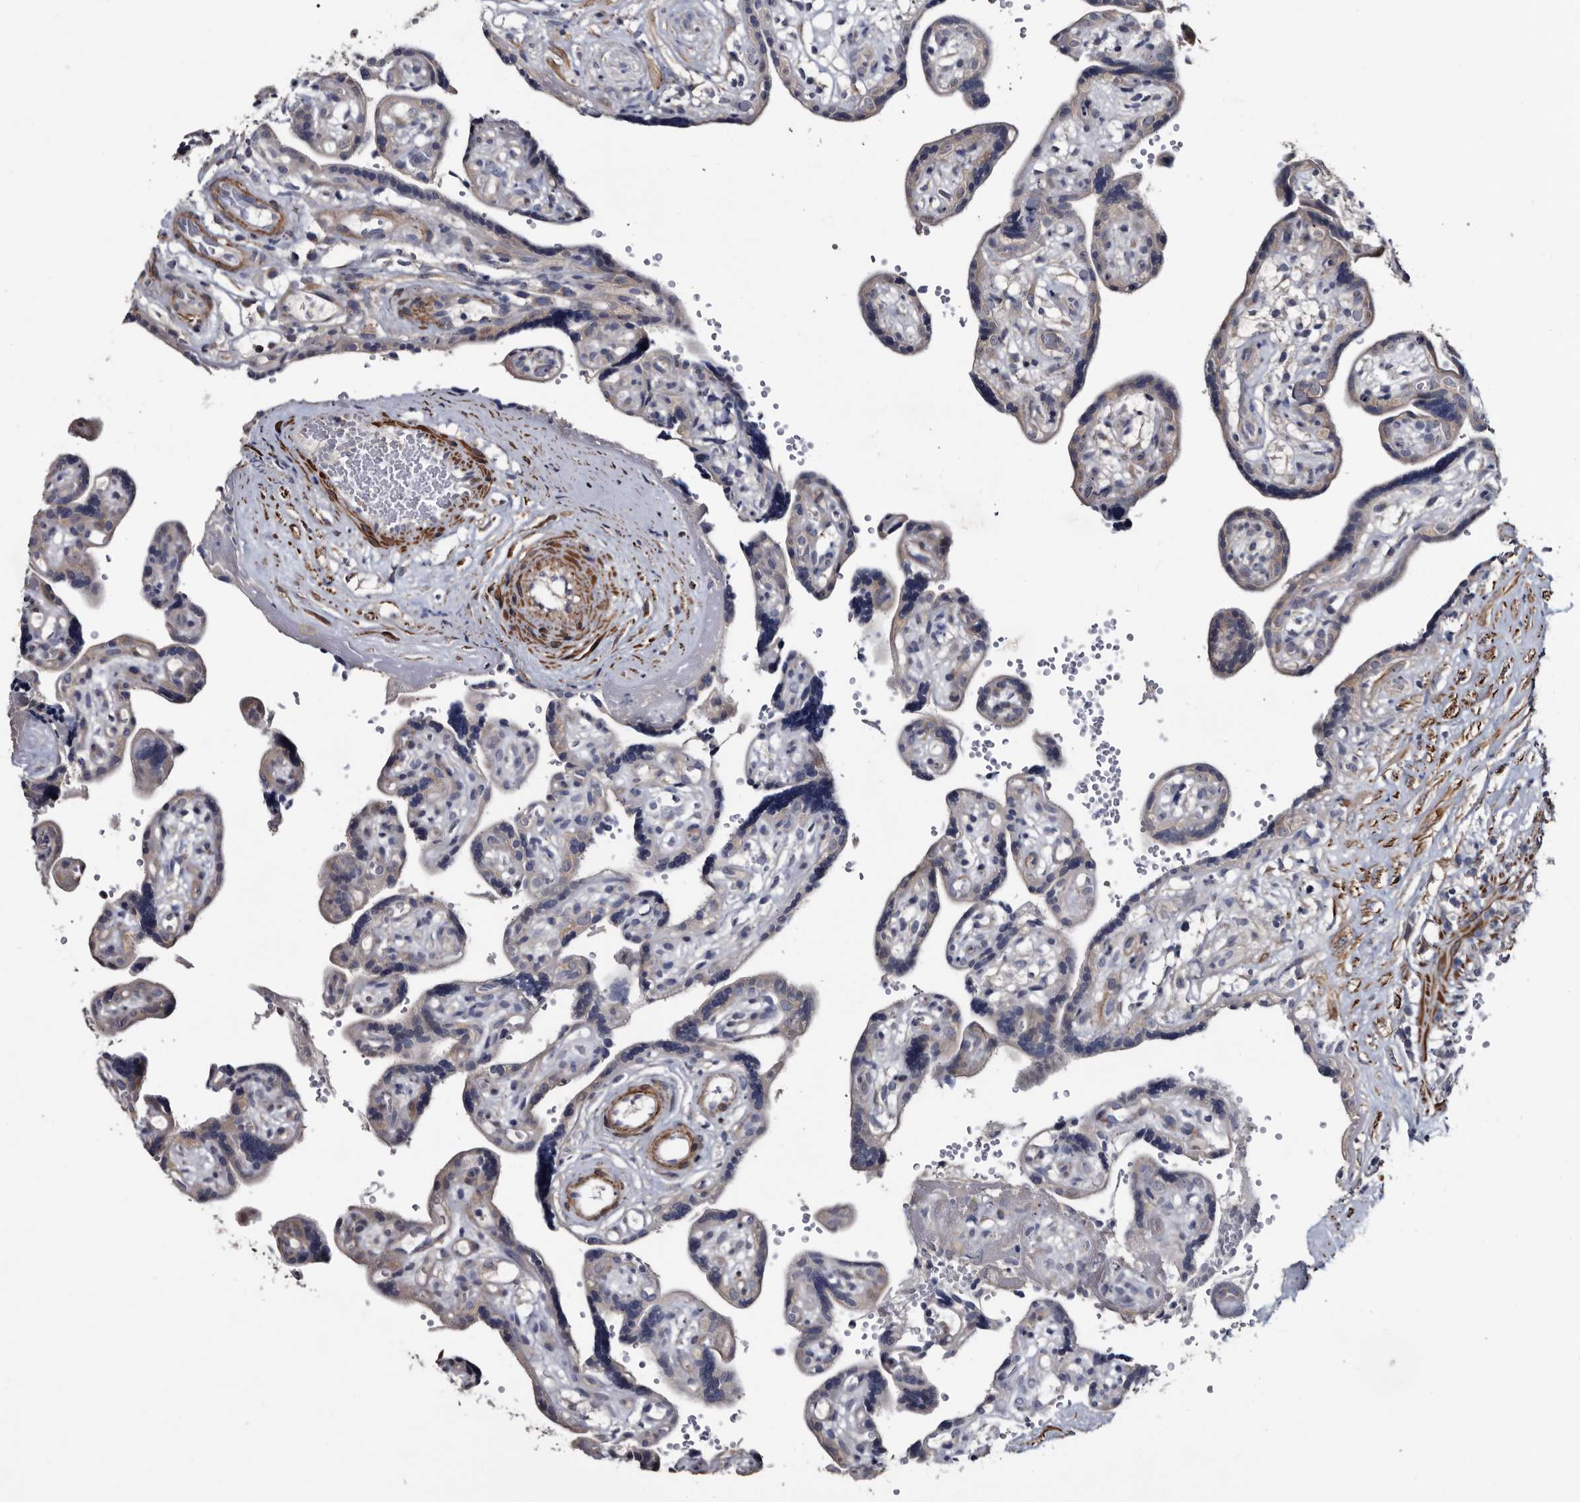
{"staining": {"intensity": "weak", "quantity": ">75%", "location": "cytoplasmic/membranous"}, "tissue": "placenta", "cell_type": "Decidual cells", "image_type": "normal", "snomed": [{"axis": "morphology", "description": "Normal tissue, NOS"}, {"axis": "topography", "description": "Placenta"}], "caption": "Immunohistochemistry (IHC) of unremarkable placenta reveals low levels of weak cytoplasmic/membranous staining in approximately >75% of decidual cells.", "gene": "IARS1", "patient": {"sex": "female", "age": 30}}